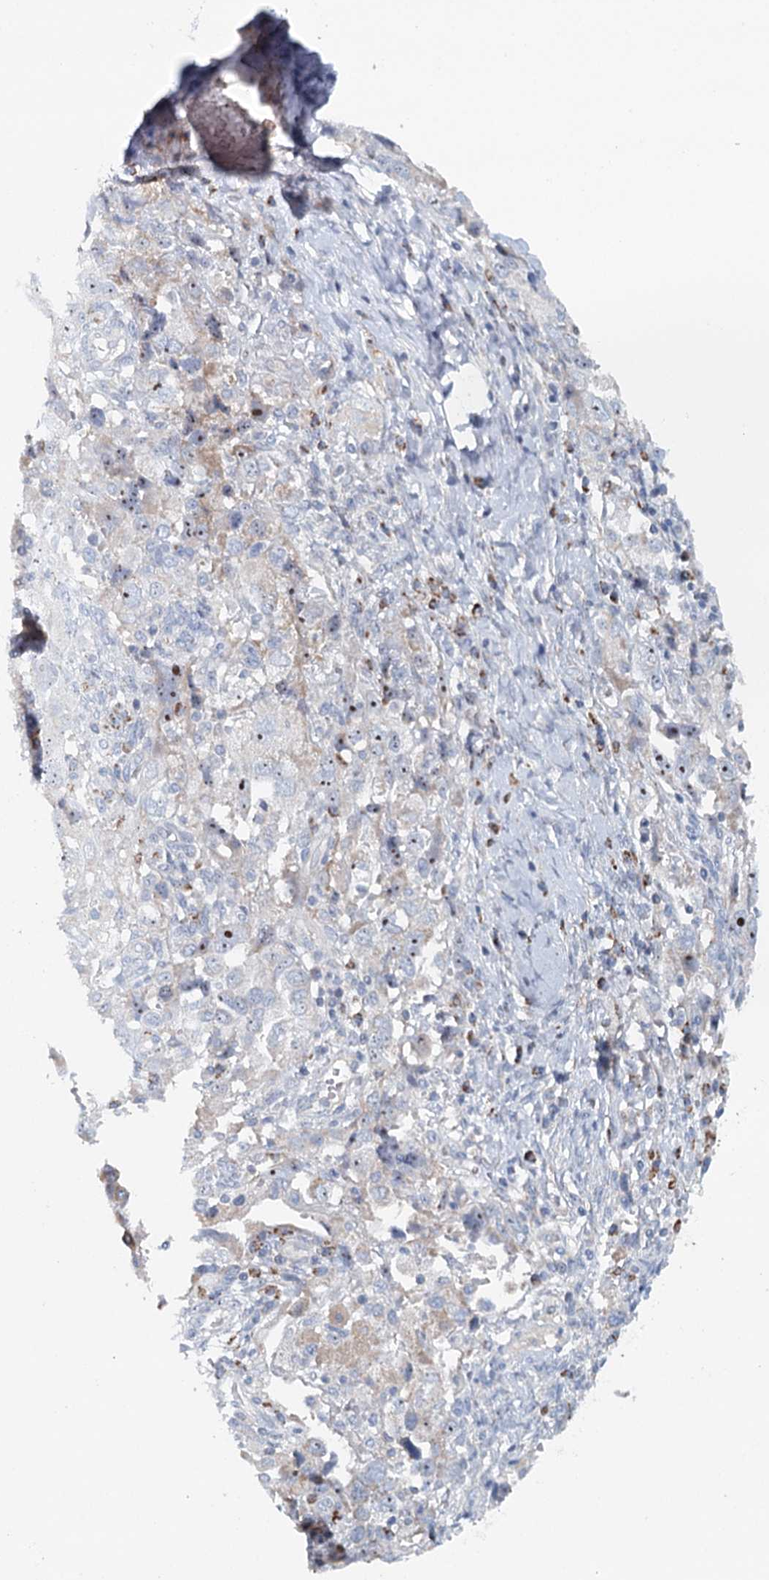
{"staining": {"intensity": "weak", "quantity": "<25%", "location": "nuclear"}, "tissue": "ovarian cancer", "cell_type": "Tumor cells", "image_type": "cancer", "snomed": [{"axis": "morphology", "description": "Carcinoma, NOS"}, {"axis": "morphology", "description": "Cystadenocarcinoma, serous, NOS"}, {"axis": "topography", "description": "Ovary"}], "caption": "Tumor cells show no significant expression in ovarian cancer. (Brightfield microscopy of DAB IHC at high magnification).", "gene": "RBM43", "patient": {"sex": "female", "age": 69}}